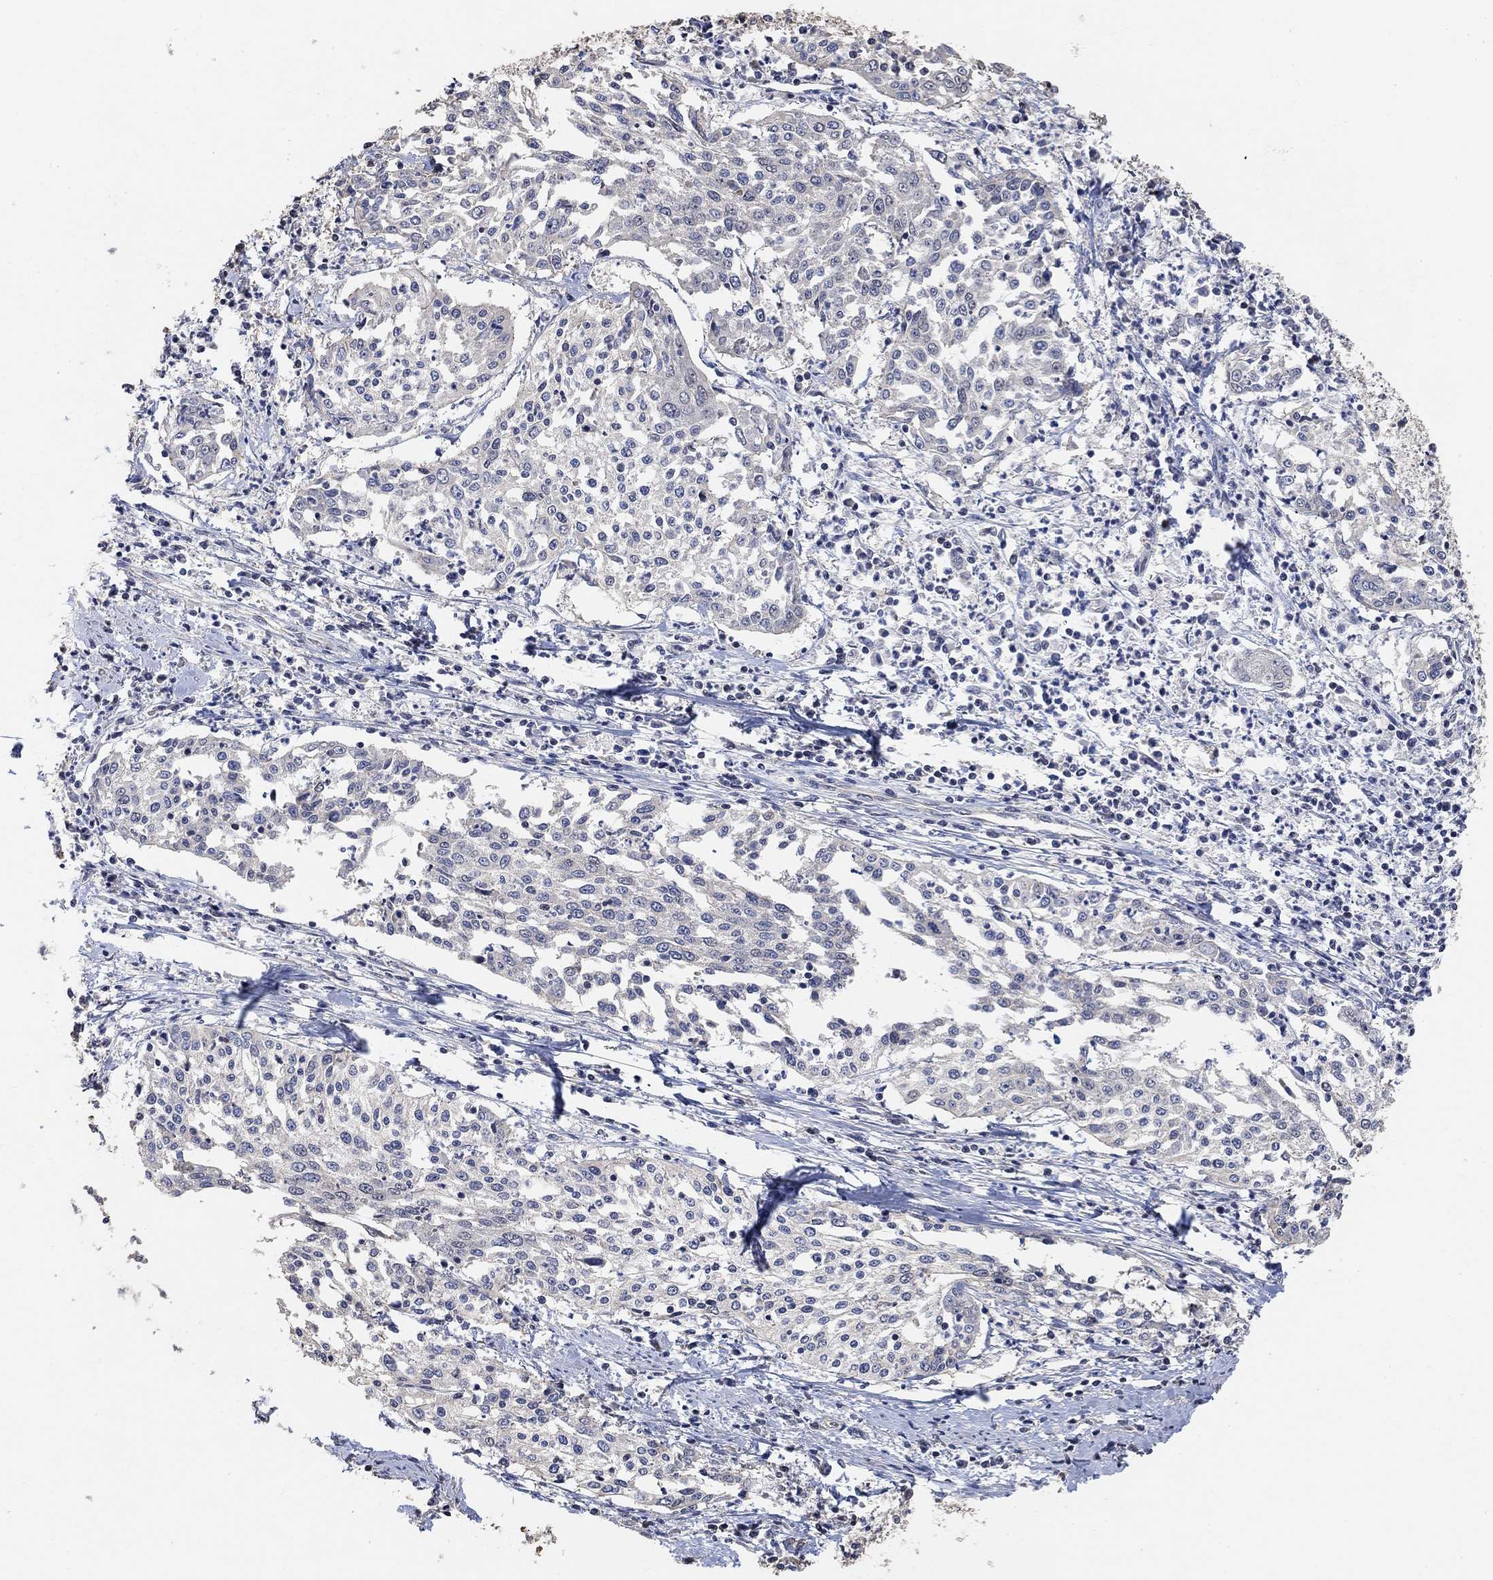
{"staining": {"intensity": "negative", "quantity": "none", "location": "none"}, "tissue": "cervical cancer", "cell_type": "Tumor cells", "image_type": "cancer", "snomed": [{"axis": "morphology", "description": "Squamous cell carcinoma, NOS"}, {"axis": "topography", "description": "Cervix"}], "caption": "An immunohistochemistry photomicrograph of squamous cell carcinoma (cervical) is shown. There is no staining in tumor cells of squamous cell carcinoma (cervical). (Brightfield microscopy of DAB immunohistochemistry (IHC) at high magnification).", "gene": "UNC5B", "patient": {"sex": "female", "age": 41}}